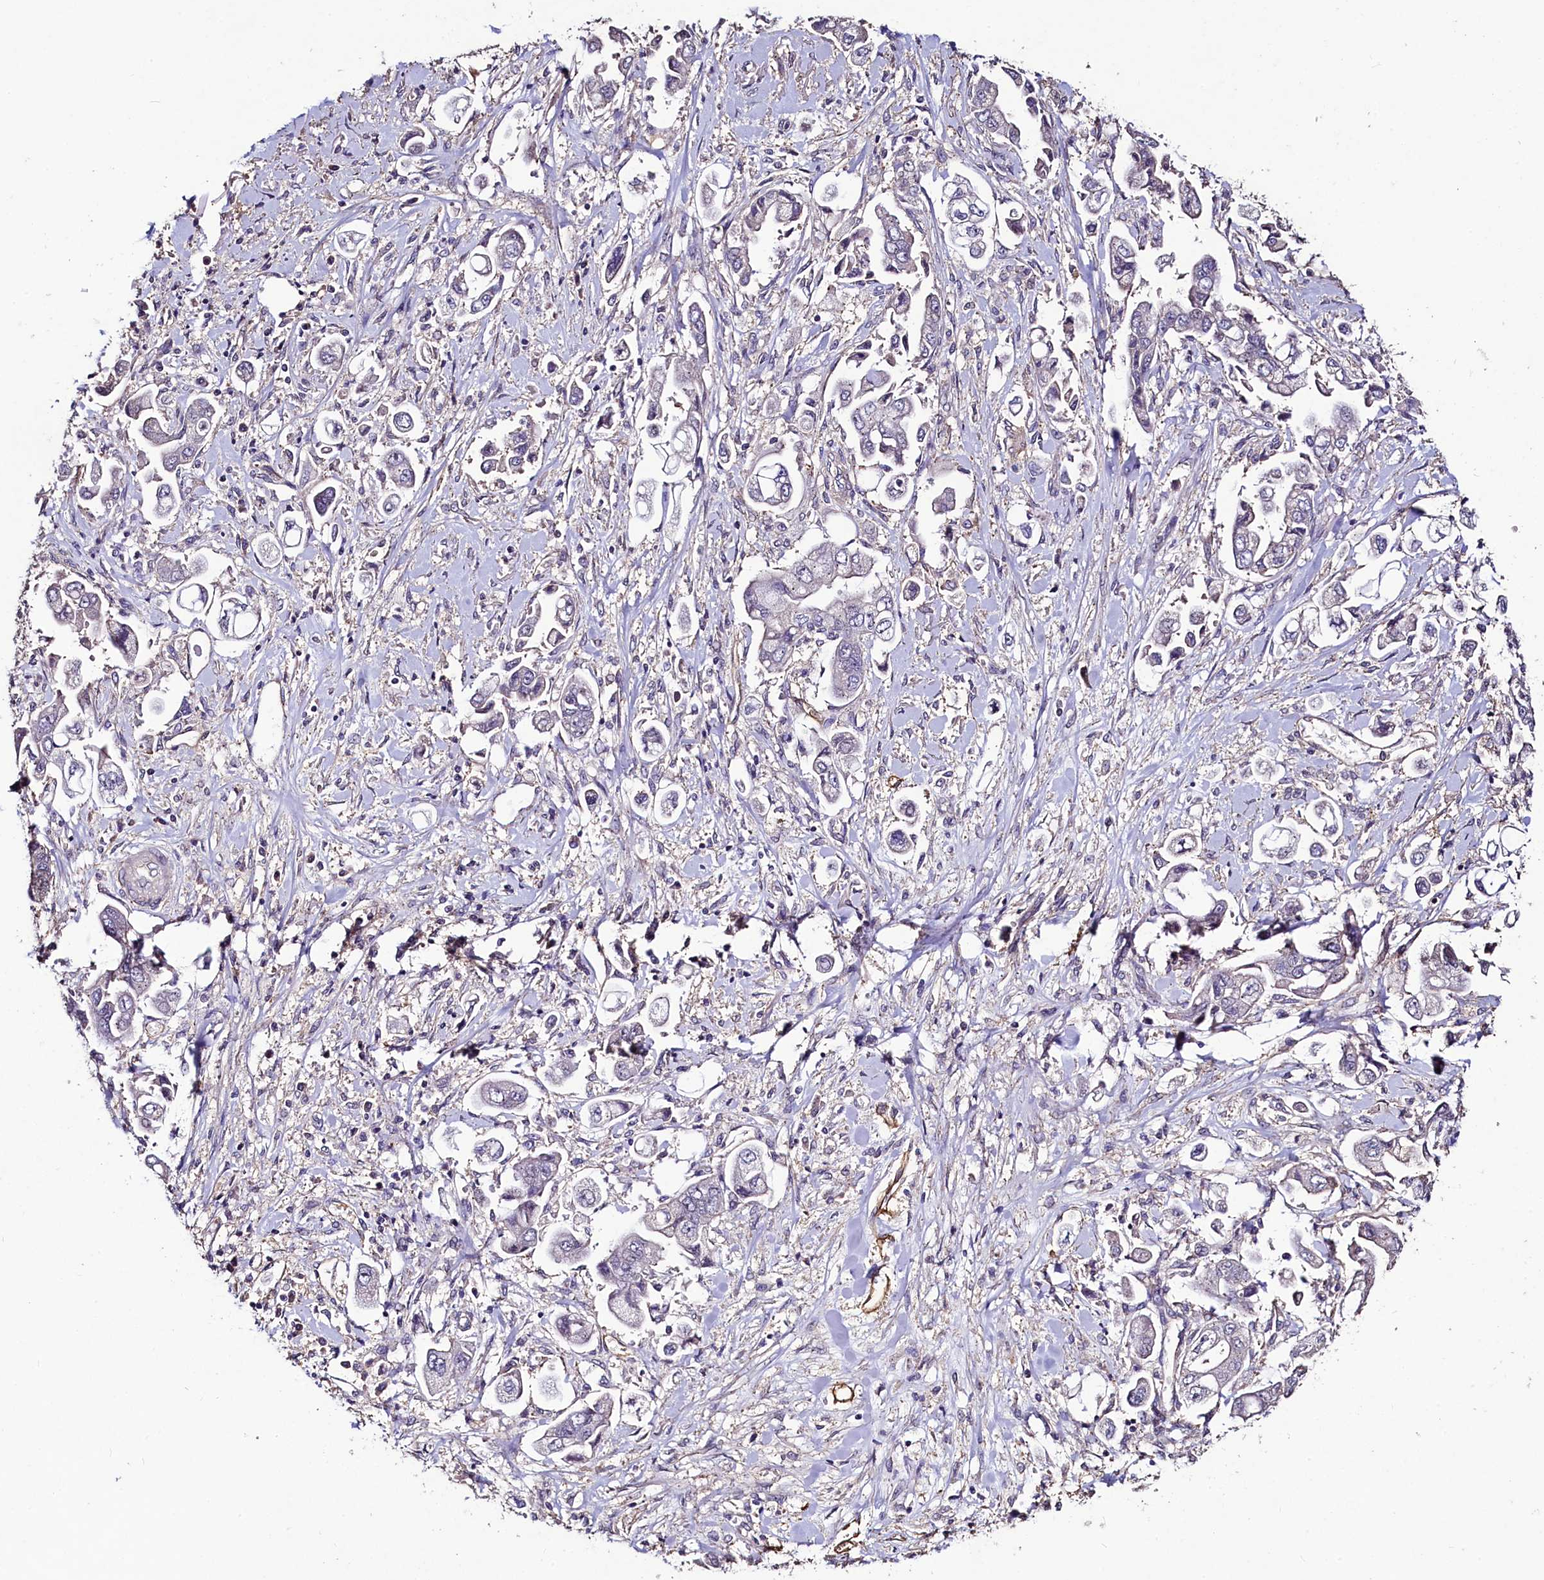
{"staining": {"intensity": "negative", "quantity": "none", "location": "none"}, "tissue": "stomach cancer", "cell_type": "Tumor cells", "image_type": "cancer", "snomed": [{"axis": "morphology", "description": "Adenocarcinoma, NOS"}, {"axis": "topography", "description": "Stomach"}], "caption": "This is an immunohistochemistry histopathology image of human stomach cancer (adenocarcinoma). There is no expression in tumor cells.", "gene": "PALM", "patient": {"sex": "male", "age": 62}}